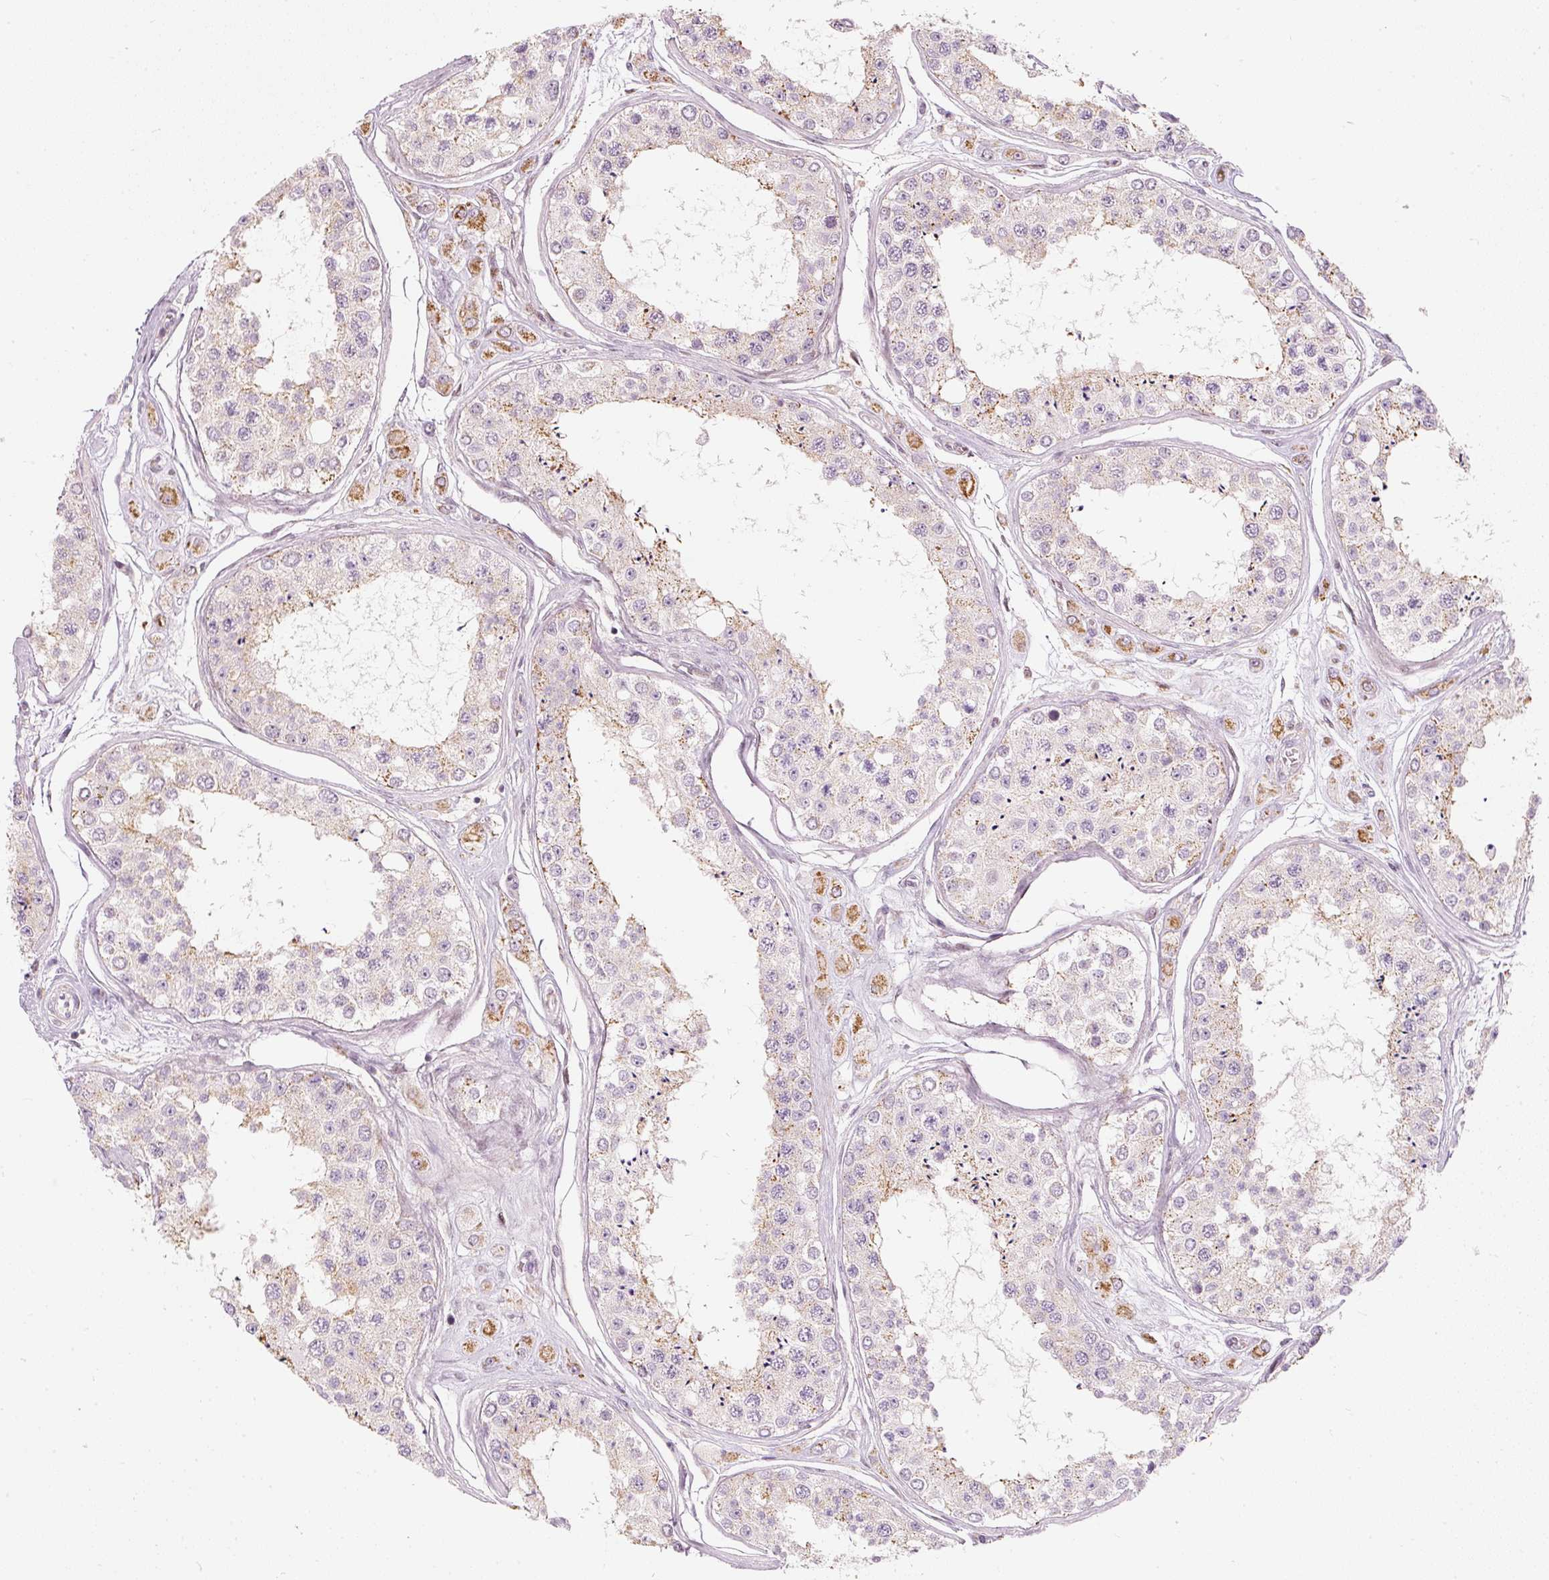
{"staining": {"intensity": "weak", "quantity": "25%-75%", "location": "cytoplasmic/membranous"}, "tissue": "testis", "cell_type": "Cells in seminiferous ducts", "image_type": "normal", "snomed": [{"axis": "morphology", "description": "Normal tissue, NOS"}, {"axis": "topography", "description": "Testis"}], "caption": "Immunohistochemistry photomicrograph of benign human testis stained for a protein (brown), which shows low levels of weak cytoplasmic/membranous staining in approximately 25%-75% of cells in seminiferous ducts.", "gene": "RNF39", "patient": {"sex": "male", "age": 25}}